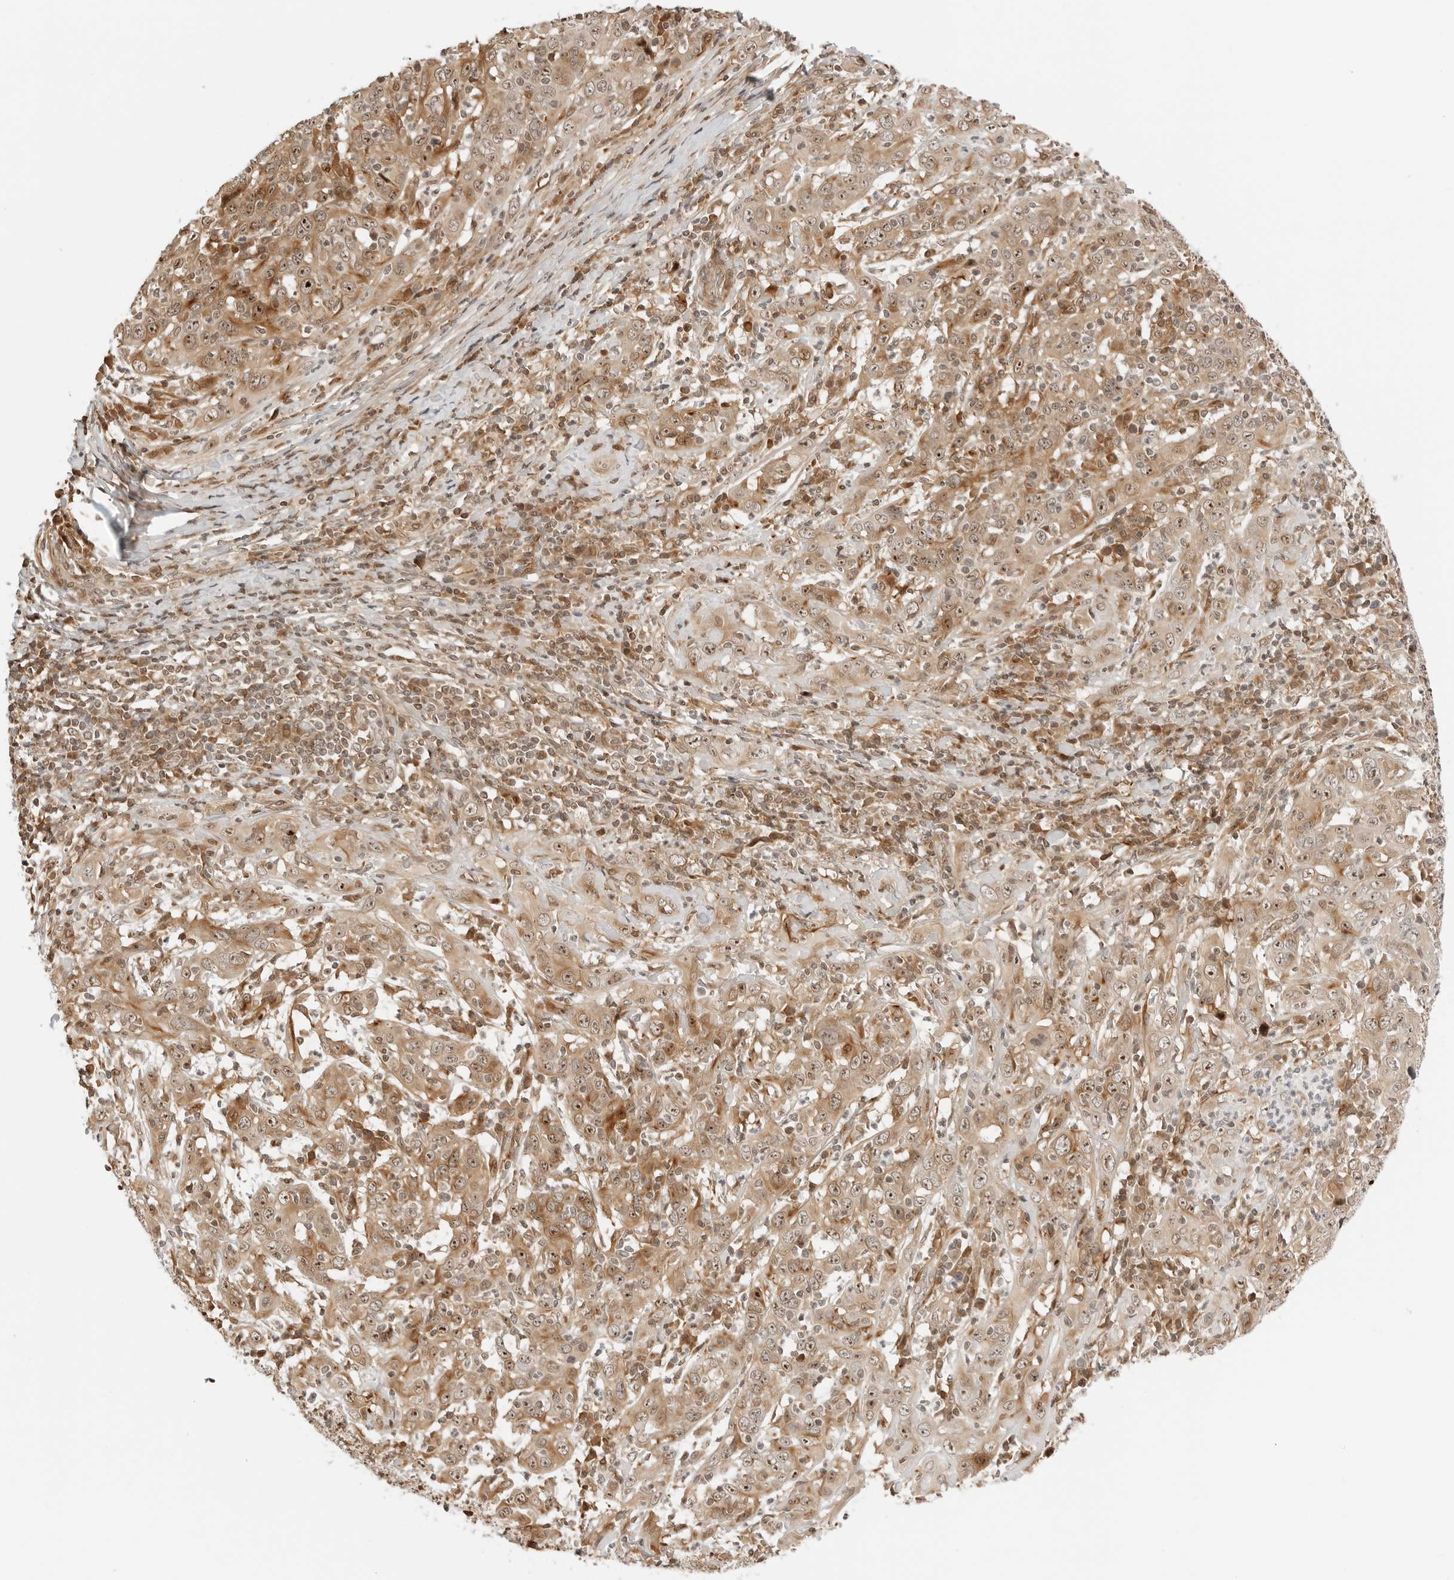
{"staining": {"intensity": "moderate", "quantity": ">75%", "location": "cytoplasmic/membranous,nuclear"}, "tissue": "cervical cancer", "cell_type": "Tumor cells", "image_type": "cancer", "snomed": [{"axis": "morphology", "description": "Squamous cell carcinoma, NOS"}, {"axis": "topography", "description": "Cervix"}], "caption": "Tumor cells reveal moderate cytoplasmic/membranous and nuclear expression in approximately >75% of cells in cervical cancer.", "gene": "GEM", "patient": {"sex": "female", "age": 46}}